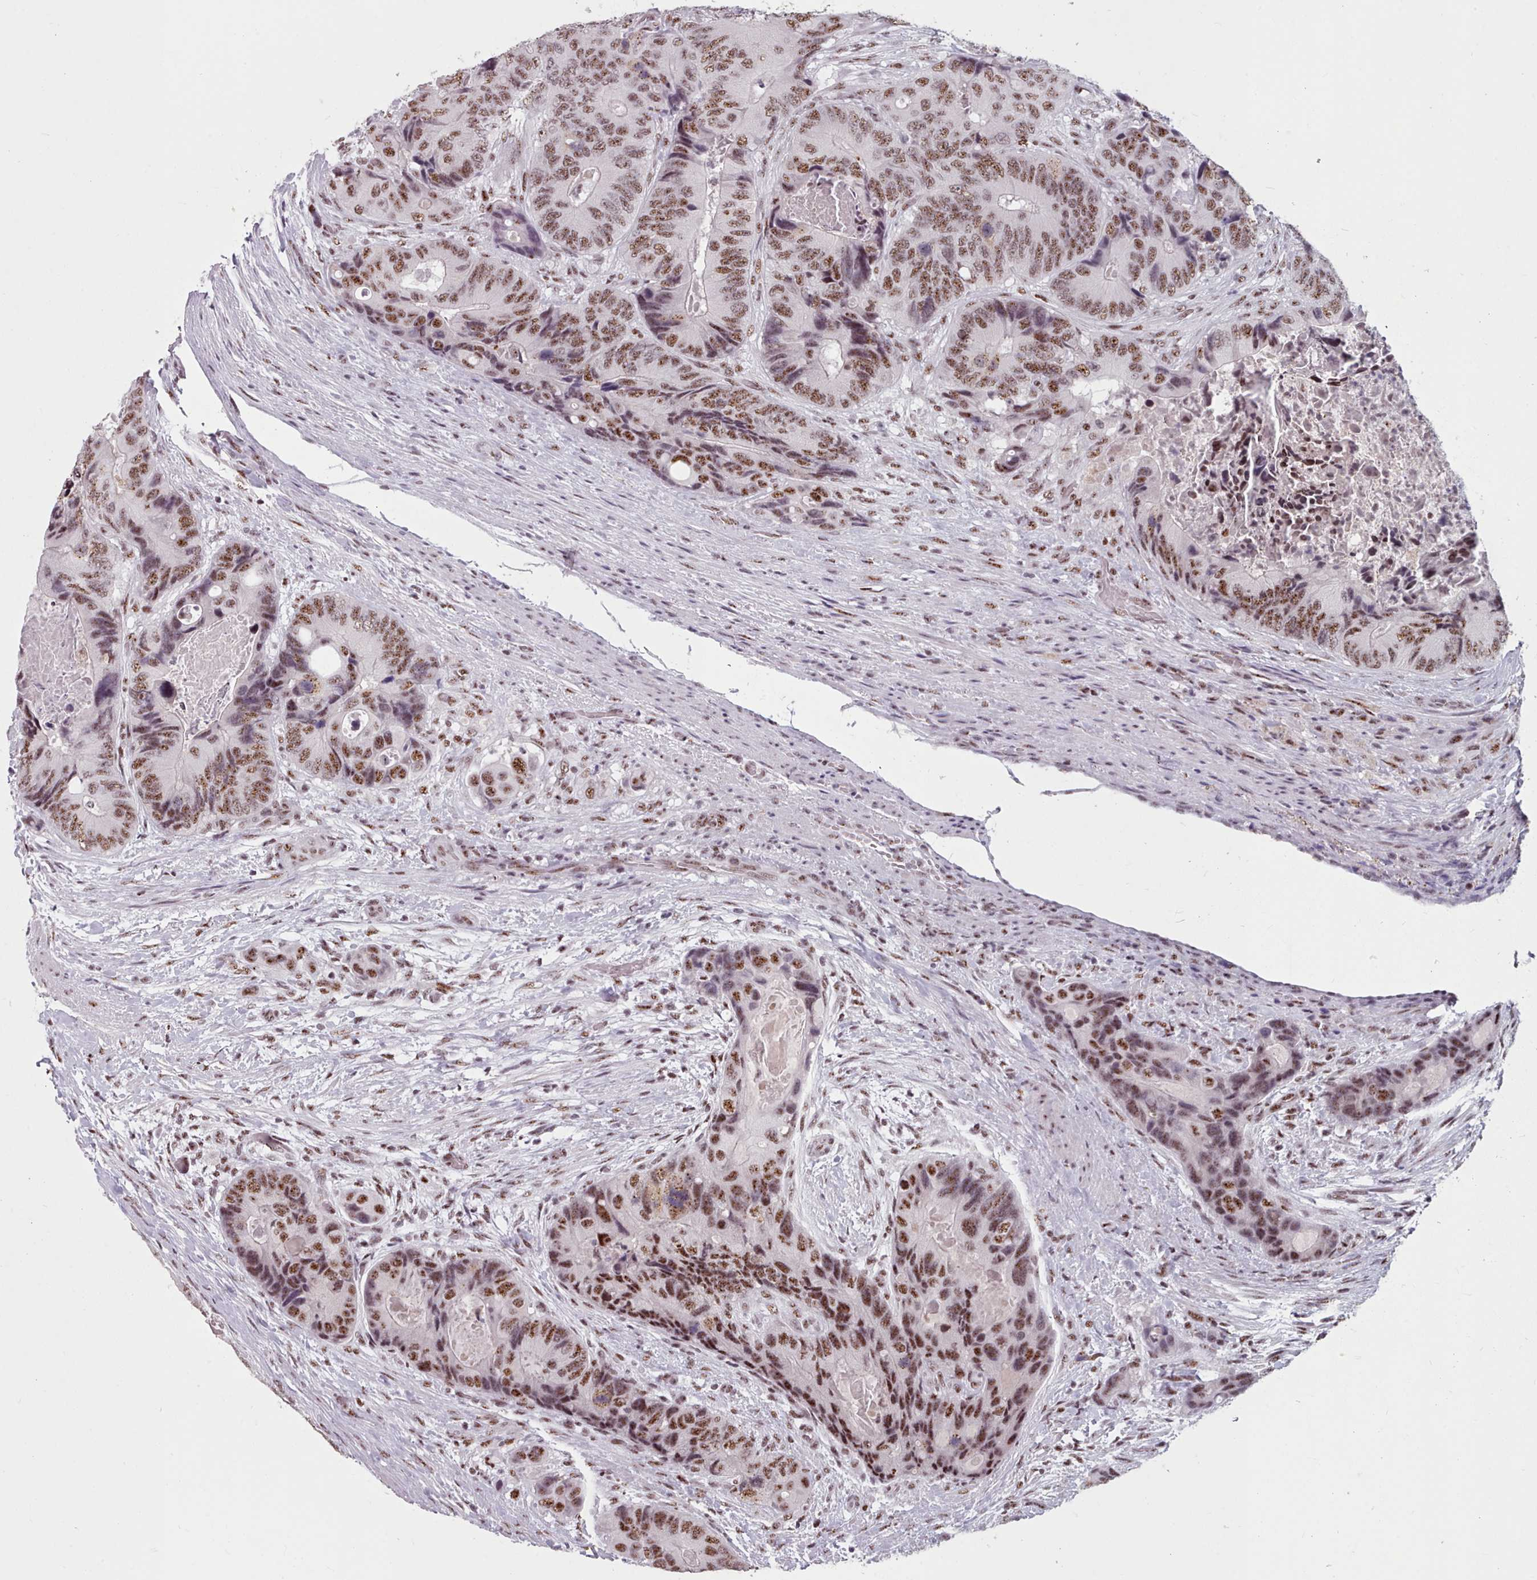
{"staining": {"intensity": "moderate", "quantity": ">75%", "location": "nuclear"}, "tissue": "colorectal cancer", "cell_type": "Tumor cells", "image_type": "cancer", "snomed": [{"axis": "morphology", "description": "Adenocarcinoma, NOS"}, {"axis": "topography", "description": "Colon"}], "caption": "Protein staining displays moderate nuclear expression in about >75% of tumor cells in colorectal cancer.", "gene": "SRRM1", "patient": {"sex": "male", "age": 84}}